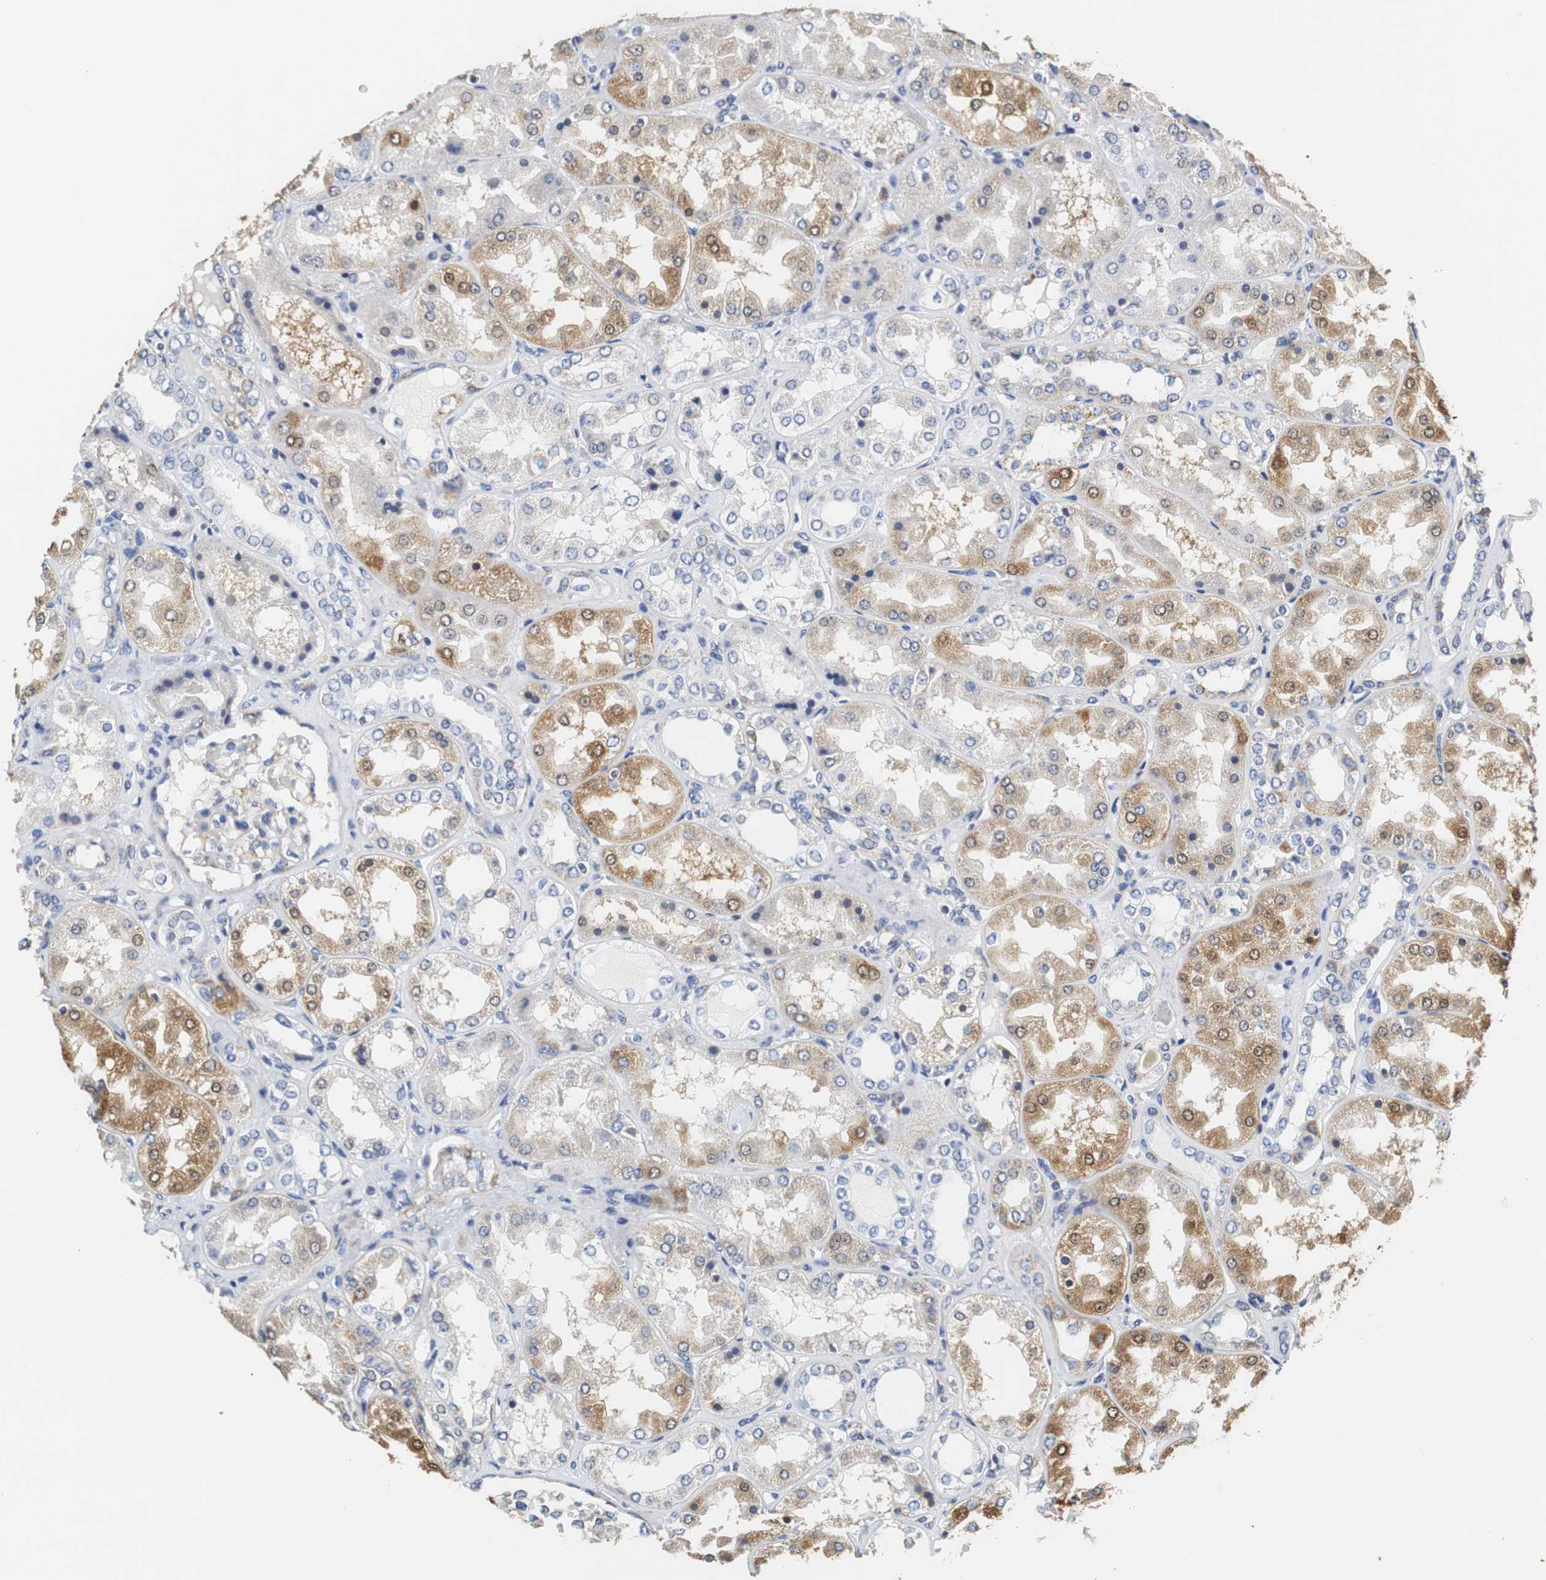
{"staining": {"intensity": "moderate", "quantity": "25%-75%", "location": "cytoplasmic/membranous"}, "tissue": "kidney", "cell_type": "Cells in glomeruli", "image_type": "normal", "snomed": [{"axis": "morphology", "description": "Normal tissue, NOS"}, {"axis": "topography", "description": "Kidney"}], "caption": "Immunohistochemistry (DAB (3,3'-diaminobenzidine)) staining of benign kidney shows moderate cytoplasmic/membranous protein staining in about 25%-75% of cells in glomeruli.", "gene": "PCK1", "patient": {"sex": "female", "age": 56}}